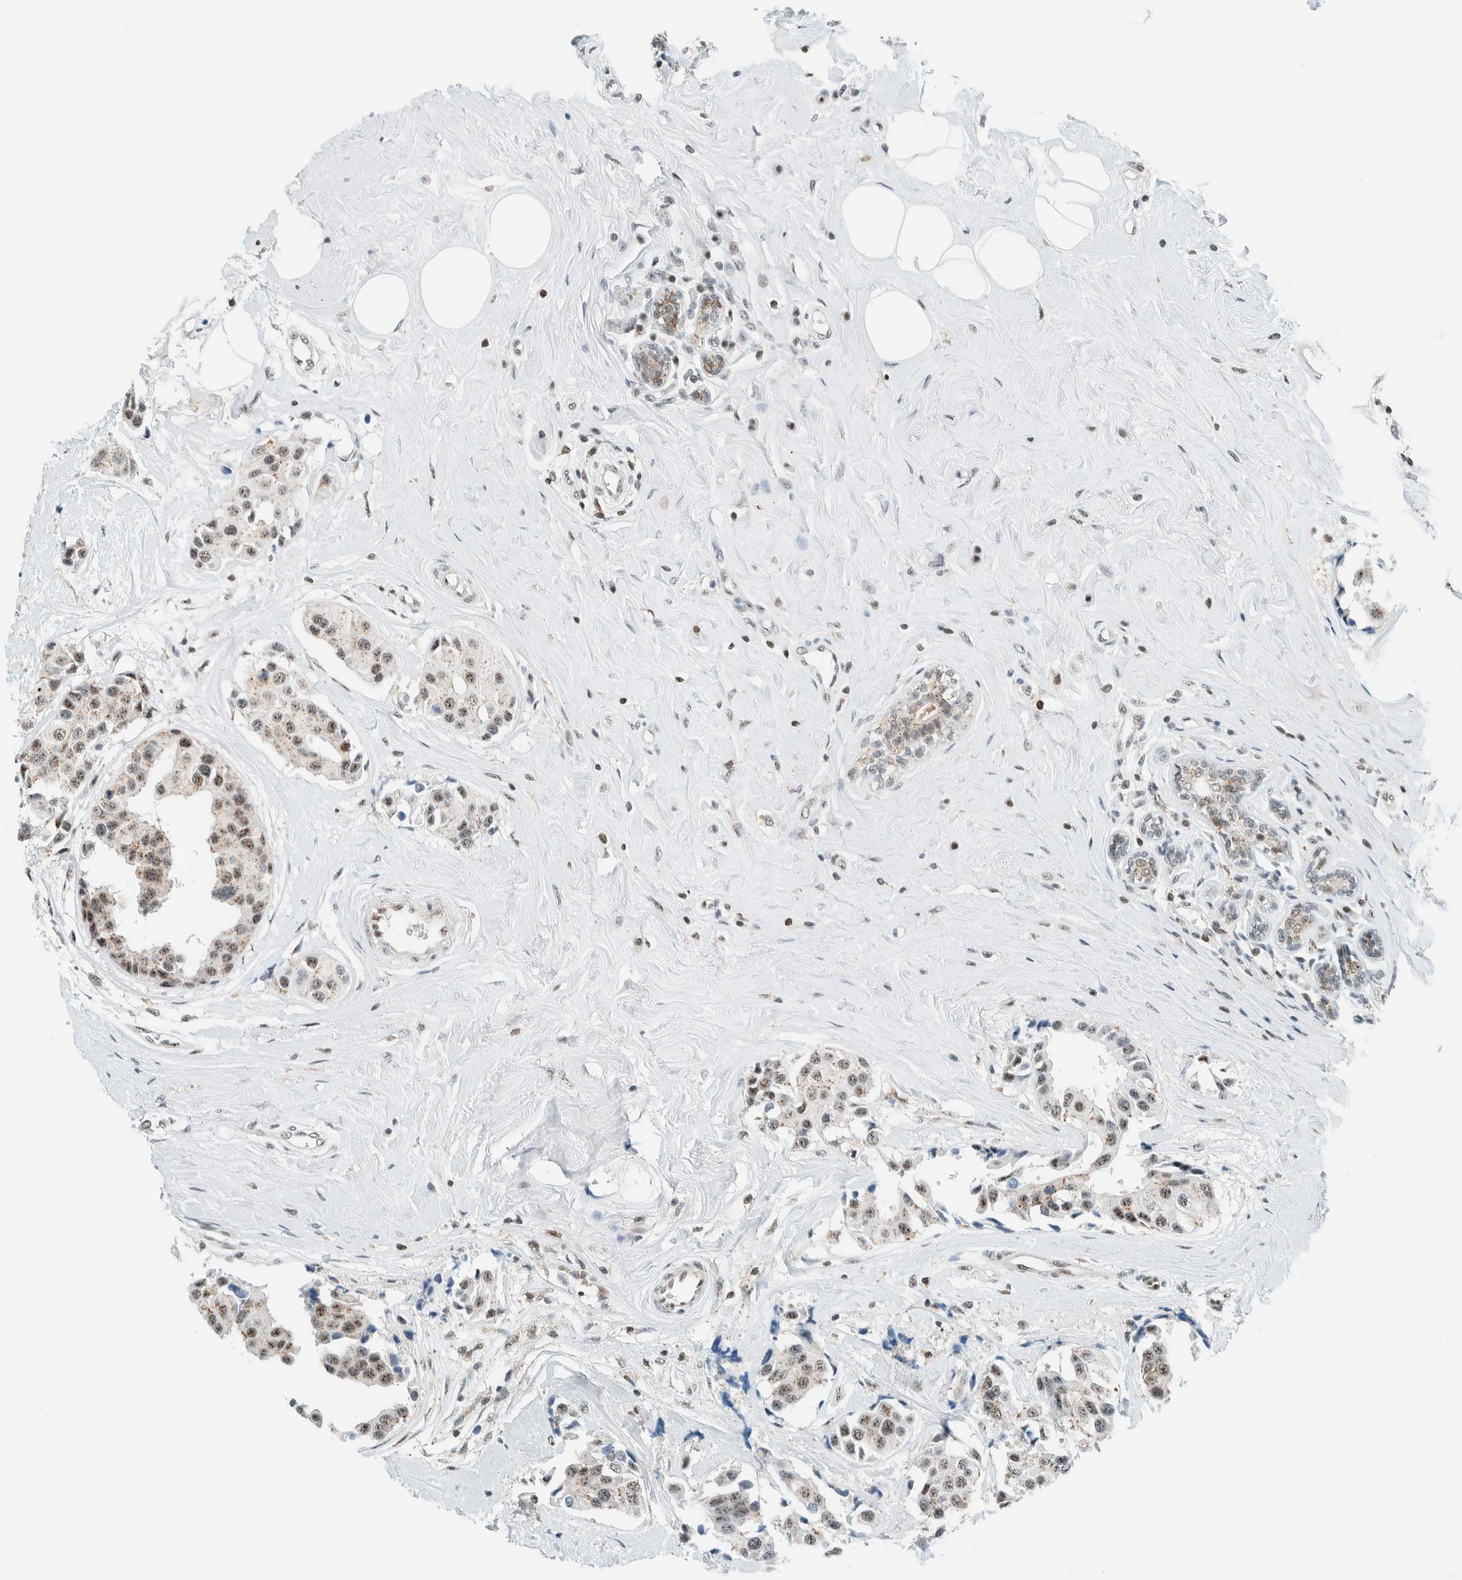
{"staining": {"intensity": "moderate", "quantity": ">75%", "location": "nuclear"}, "tissue": "breast cancer", "cell_type": "Tumor cells", "image_type": "cancer", "snomed": [{"axis": "morphology", "description": "Normal tissue, NOS"}, {"axis": "morphology", "description": "Duct carcinoma"}, {"axis": "topography", "description": "Breast"}], "caption": "Breast invasive ductal carcinoma stained with a brown dye demonstrates moderate nuclear positive positivity in approximately >75% of tumor cells.", "gene": "CYSRT1", "patient": {"sex": "female", "age": 39}}